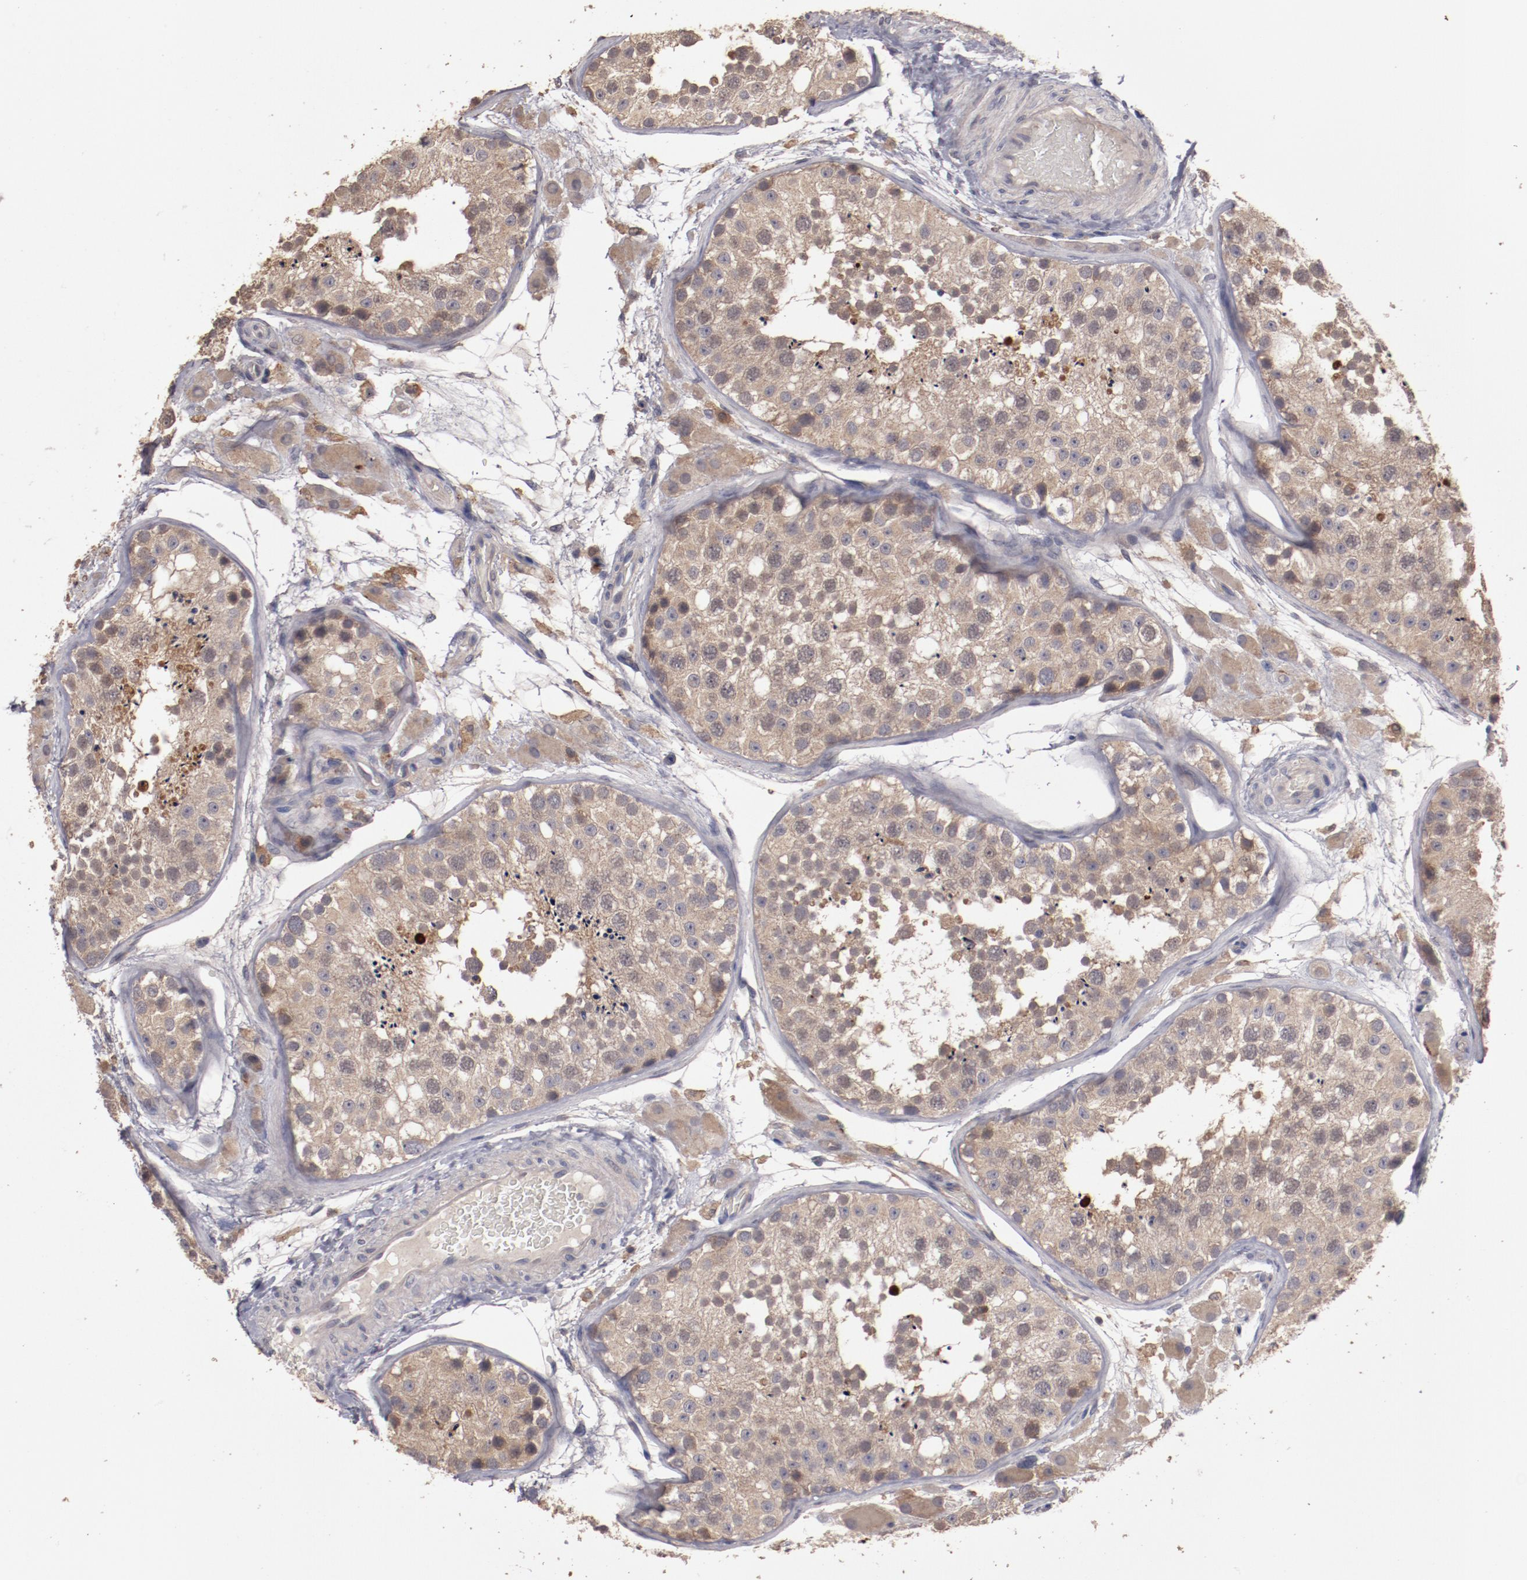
{"staining": {"intensity": "moderate", "quantity": ">75%", "location": "cytoplasmic/membranous"}, "tissue": "testis", "cell_type": "Cells in seminiferous ducts", "image_type": "normal", "snomed": [{"axis": "morphology", "description": "Normal tissue, NOS"}, {"axis": "topography", "description": "Testis"}], "caption": "A brown stain labels moderate cytoplasmic/membranous positivity of a protein in cells in seminiferous ducts of normal testis. (DAB IHC, brown staining for protein, blue staining for nuclei).", "gene": "LRRC75B", "patient": {"sex": "male", "age": 26}}